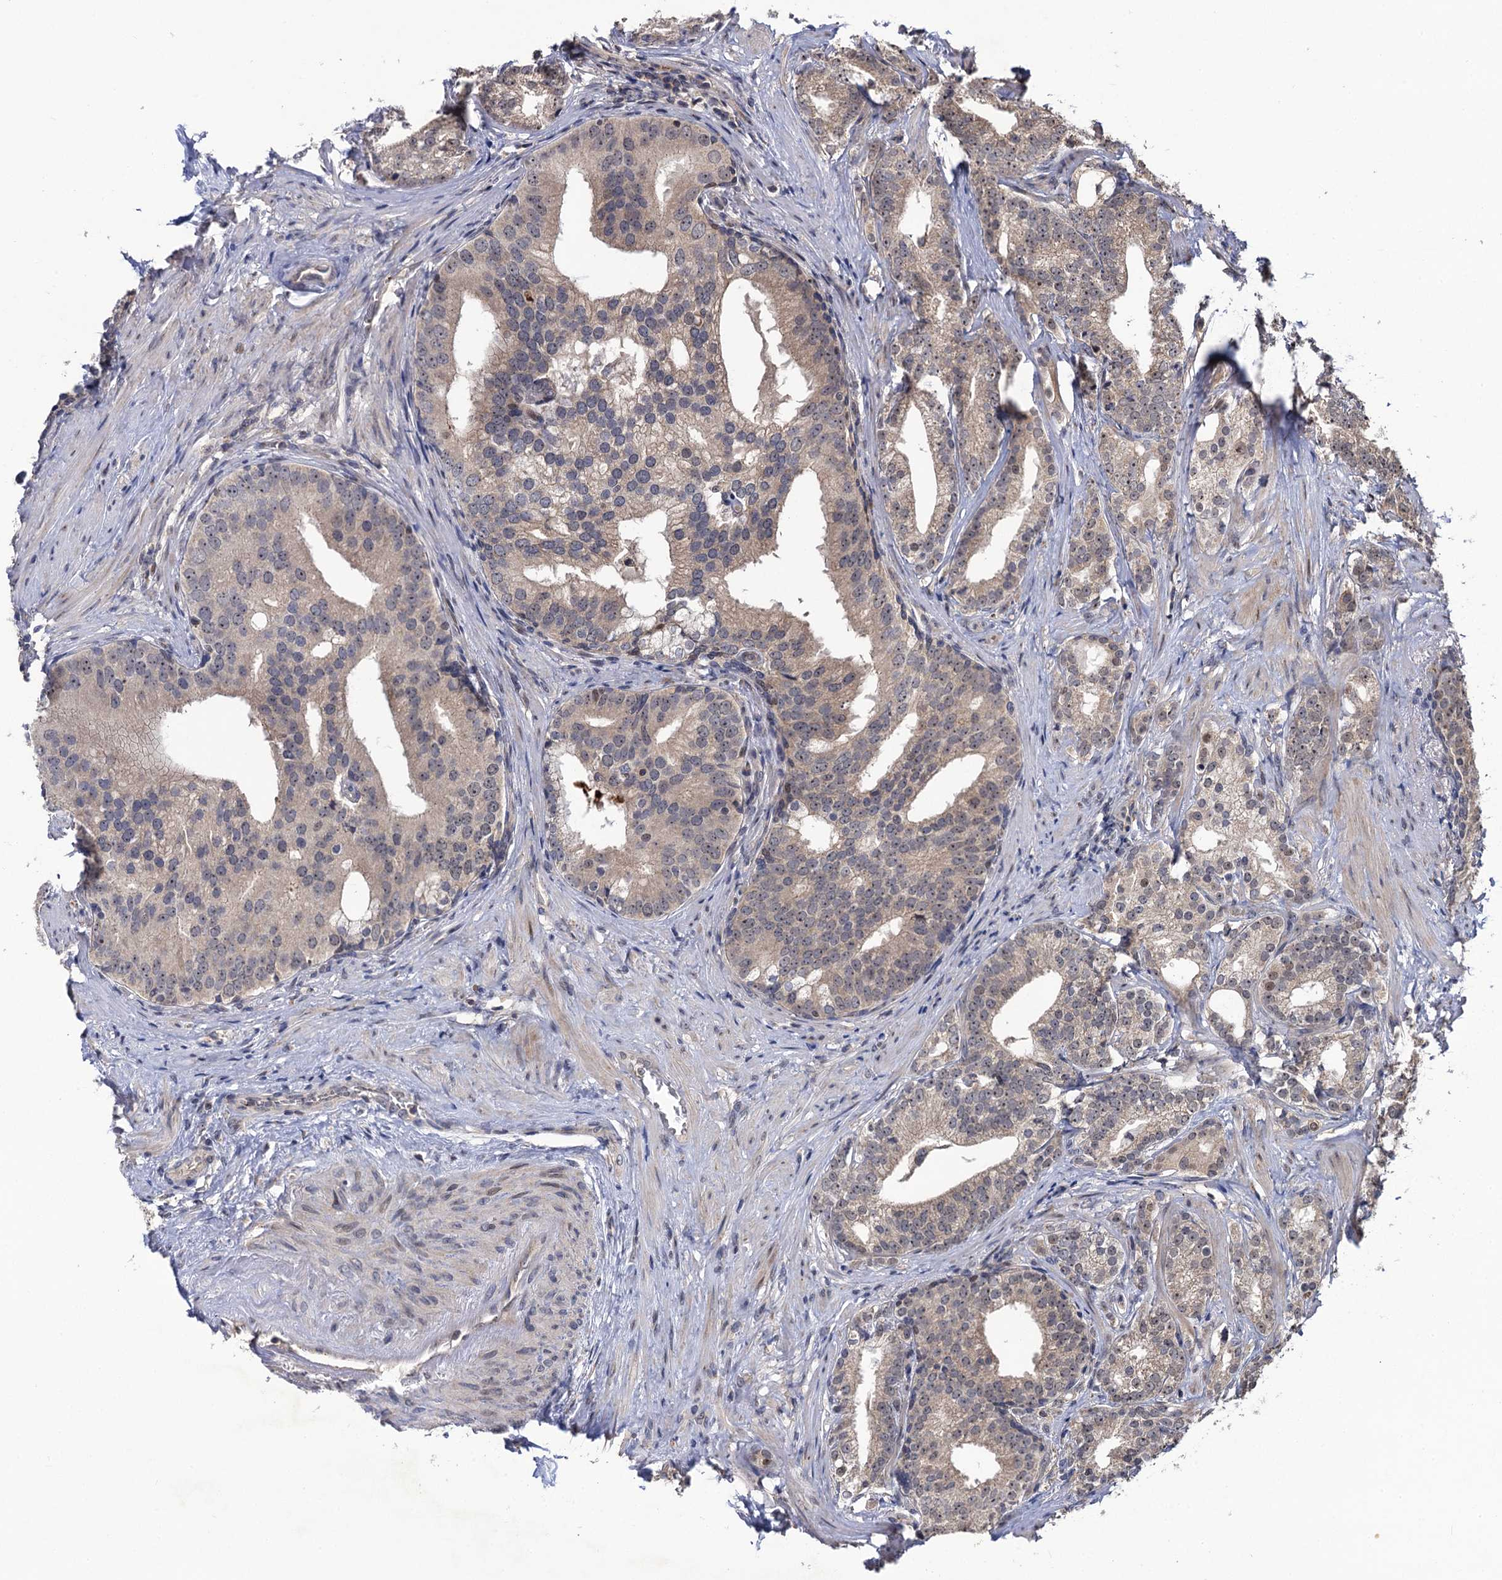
{"staining": {"intensity": "weak", "quantity": ">75%", "location": "cytoplasmic/membranous"}, "tissue": "prostate cancer", "cell_type": "Tumor cells", "image_type": "cancer", "snomed": [{"axis": "morphology", "description": "Adenocarcinoma, Low grade"}, {"axis": "topography", "description": "Prostate"}], "caption": "The histopathology image reveals staining of prostate low-grade adenocarcinoma, revealing weak cytoplasmic/membranous protein expression (brown color) within tumor cells.", "gene": "LRRC63", "patient": {"sex": "male", "age": 71}}